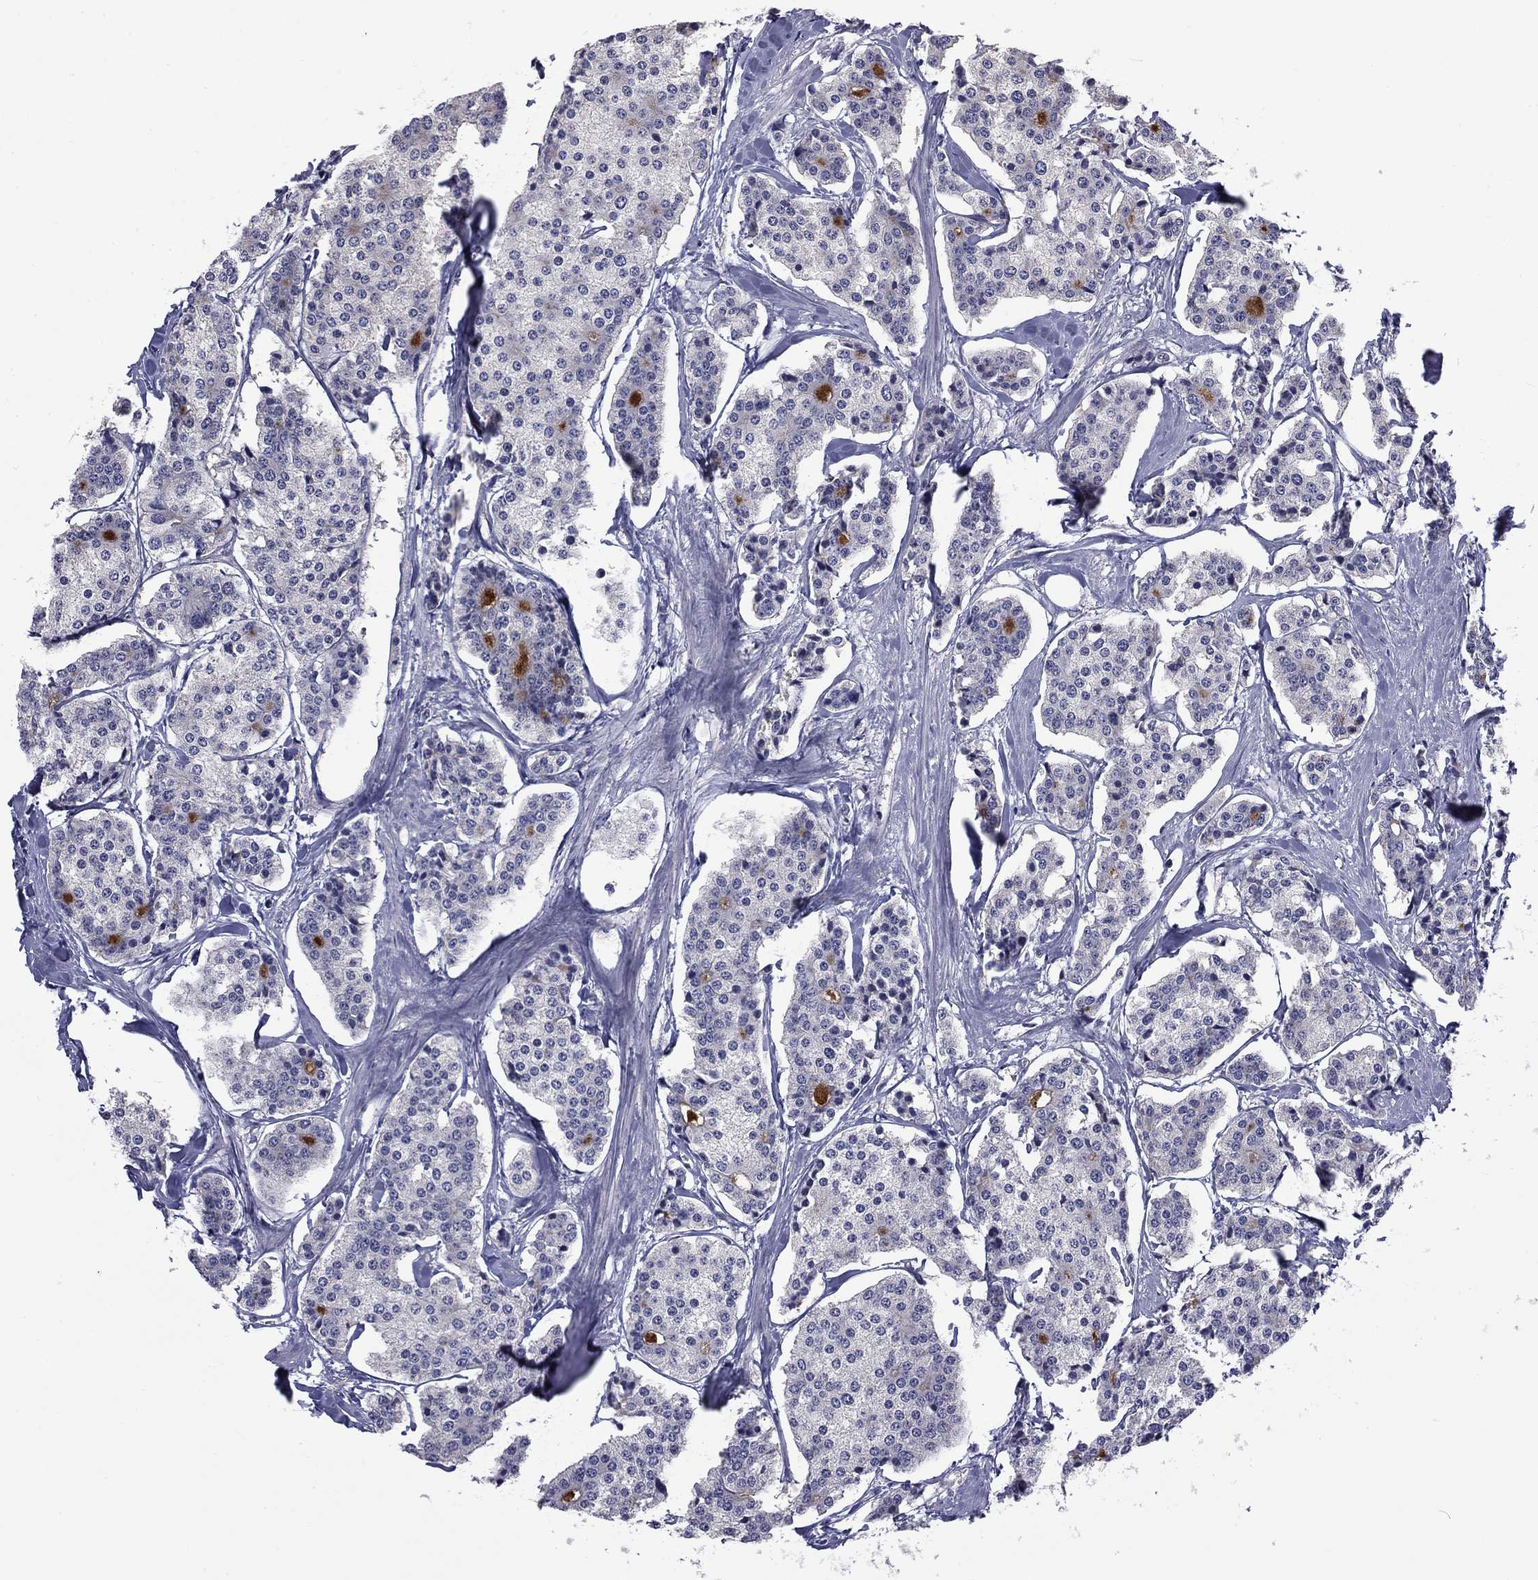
{"staining": {"intensity": "negative", "quantity": "none", "location": "none"}, "tissue": "carcinoid", "cell_type": "Tumor cells", "image_type": "cancer", "snomed": [{"axis": "morphology", "description": "Carcinoid, malignant, NOS"}, {"axis": "topography", "description": "Small intestine"}], "caption": "Immunohistochemistry of carcinoid (malignant) displays no positivity in tumor cells.", "gene": "ARHGAP45", "patient": {"sex": "female", "age": 65}}